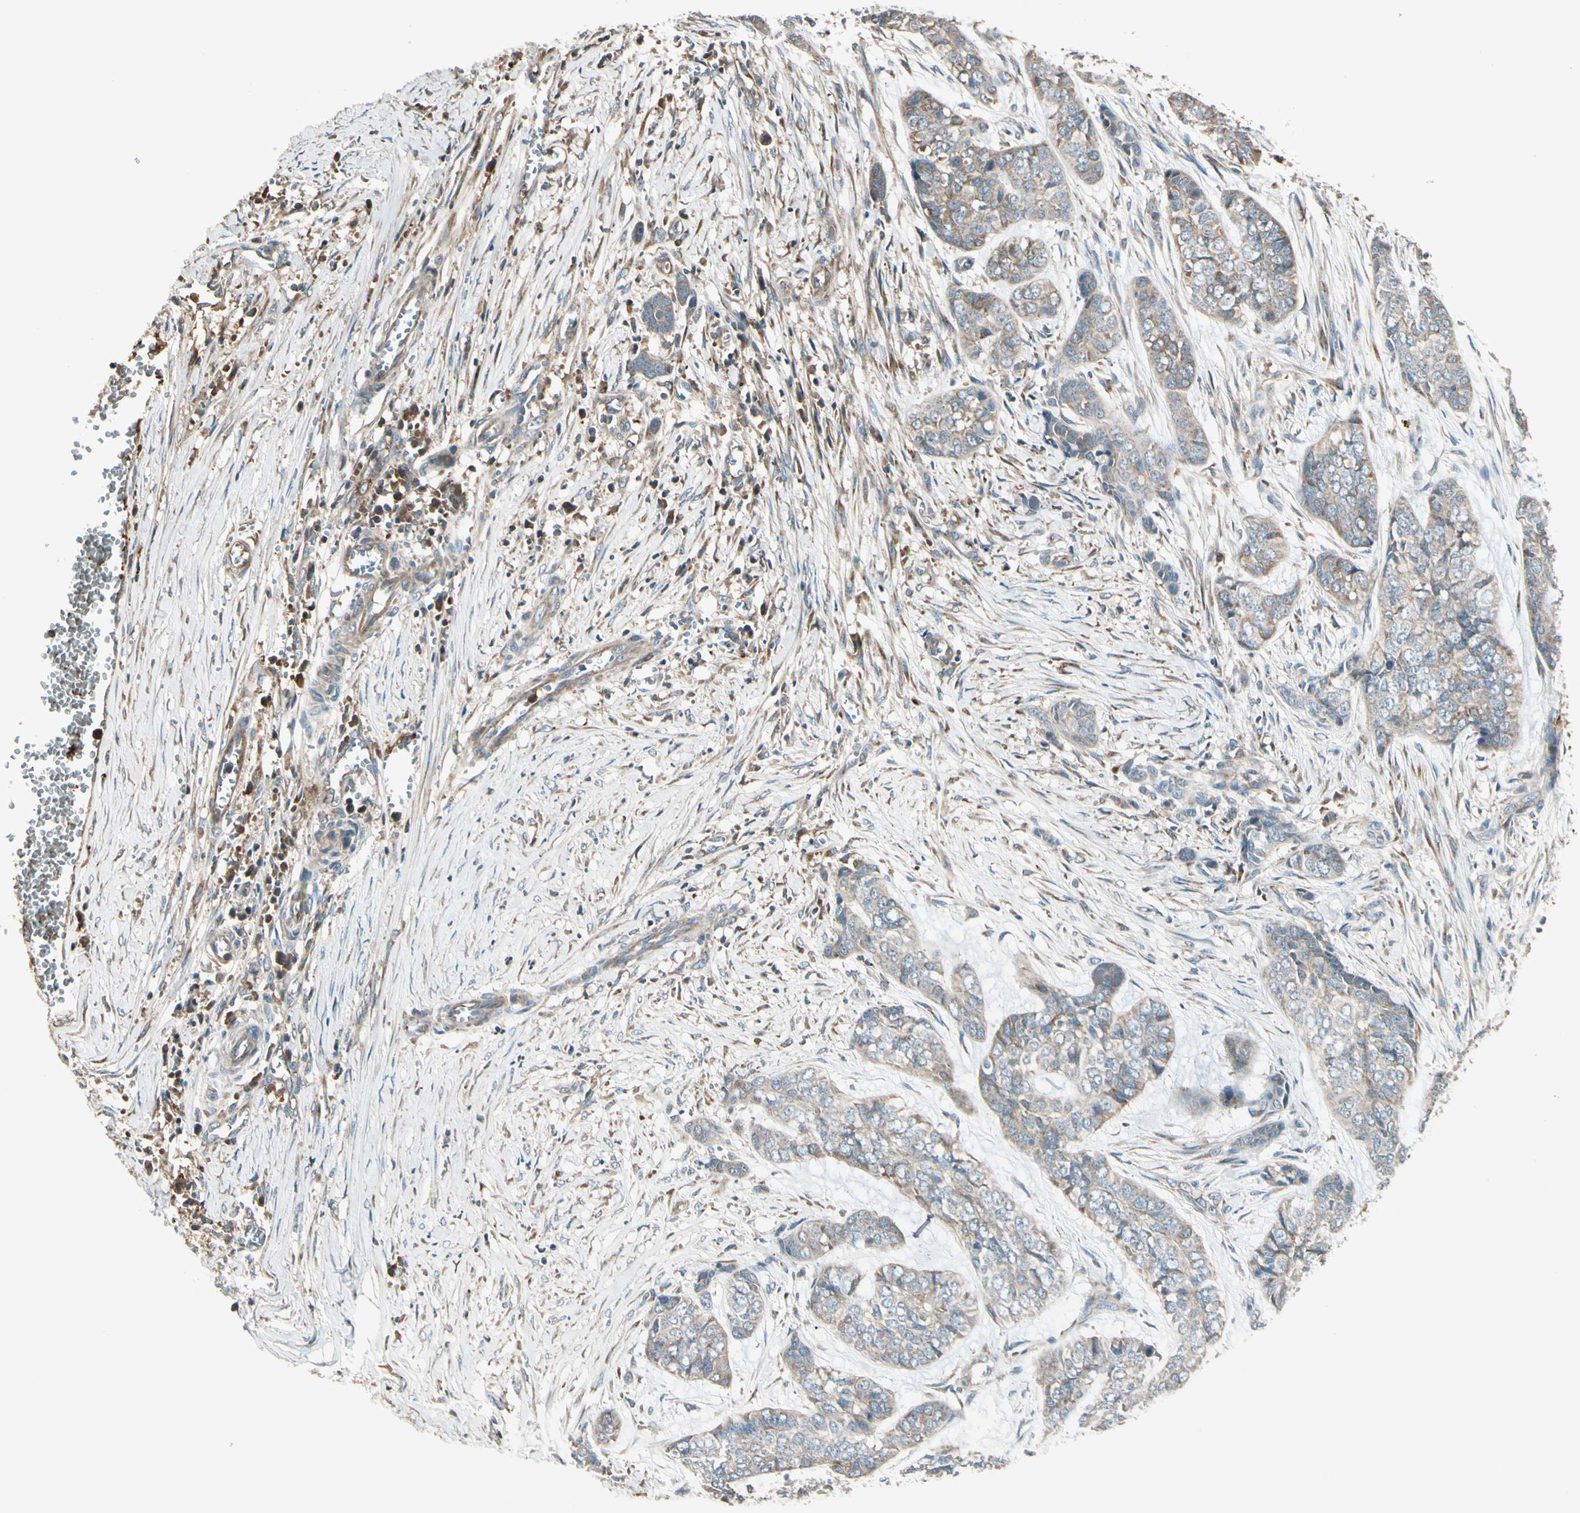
{"staining": {"intensity": "weak", "quantity": ">75%", "location": "cytoplasmic/membranous"}, "tissue": "skin cancer", "cell_type": "Tumor cells", "image_type": "cancer", "snomed": [{"axis": "morphology", "description": "Basal cell carcinoma"}, {"axis": "topography", "description": "Skin"}], "caption": "Immunohistochemistry (IHC) histopathology image of neoplastic tissue: human skin basal cell carcinoma stained using immunohistochemistry (IHC) displays low levels of weak protein expression localized specifically in the cytoplasmic/membranous of tumor cells, appearing as a cytoplasmic/membranous brown color.", "gene": "STX11", "patient": {"sex": "female", "age": 64}}